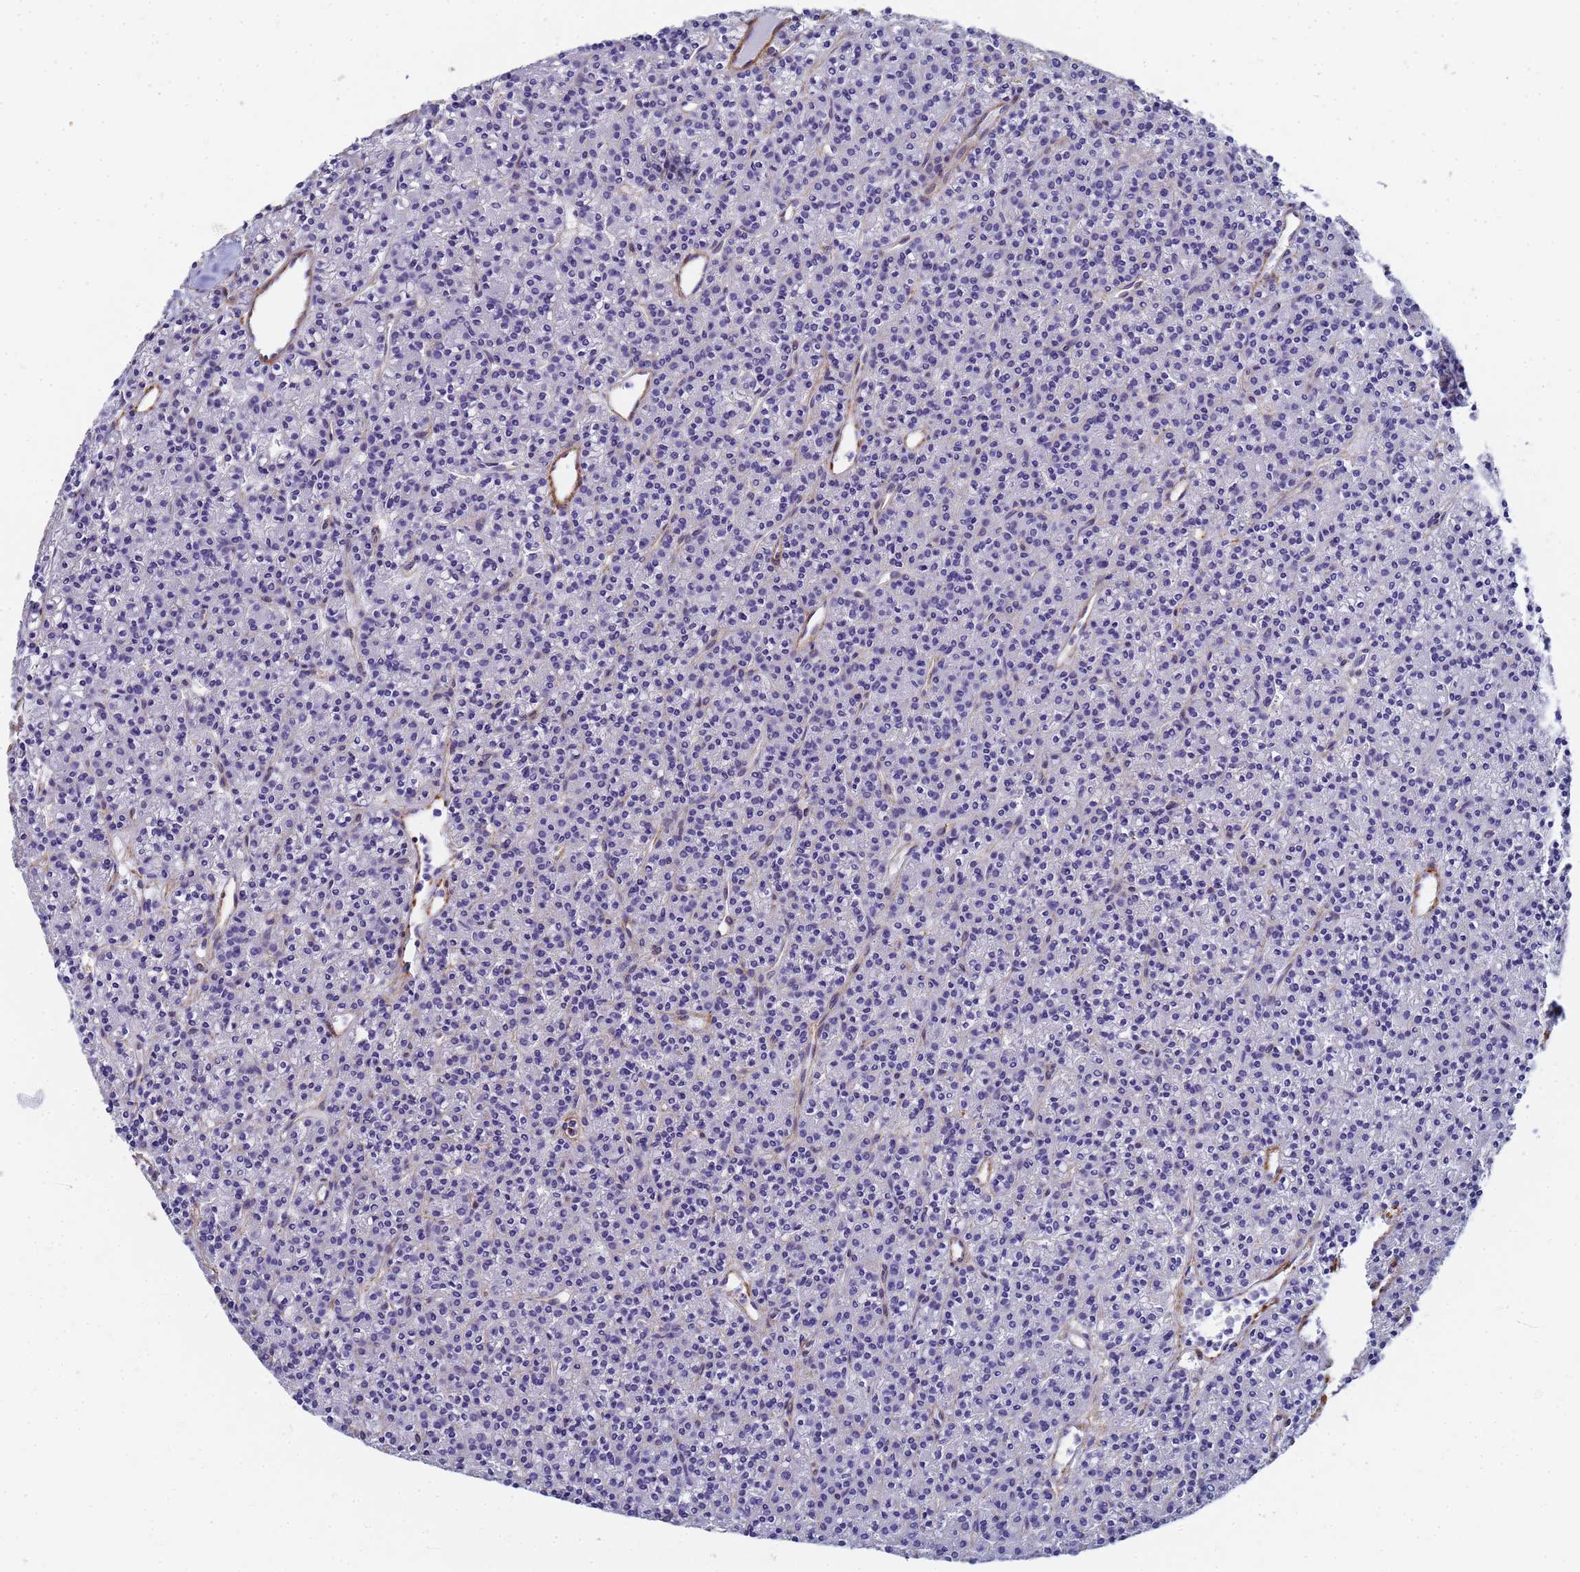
{"staining": {"intensity": "negative", "quantity": "none", "location": "none"}, "tissue": "parathyroid gland", "cell_type": "Glandular cells", "image_type": "normal", "snomed": [{"axis": "morphology", "description": "Normal tissue, NOS"}, {"axis": "topography", "description": "Parathyroid gland"}], "caption": "IHC image of unremarkable human parathyroid gland stained for a protein (brown), which demonstrates no expression in glandular cells. (Stains: DAB IHC with hematoxylin counter stain, Microscopy: brightfield microscopy at high magnification).", "gene": "TPM1", "patient": {"sex": "female", "age": 45}}